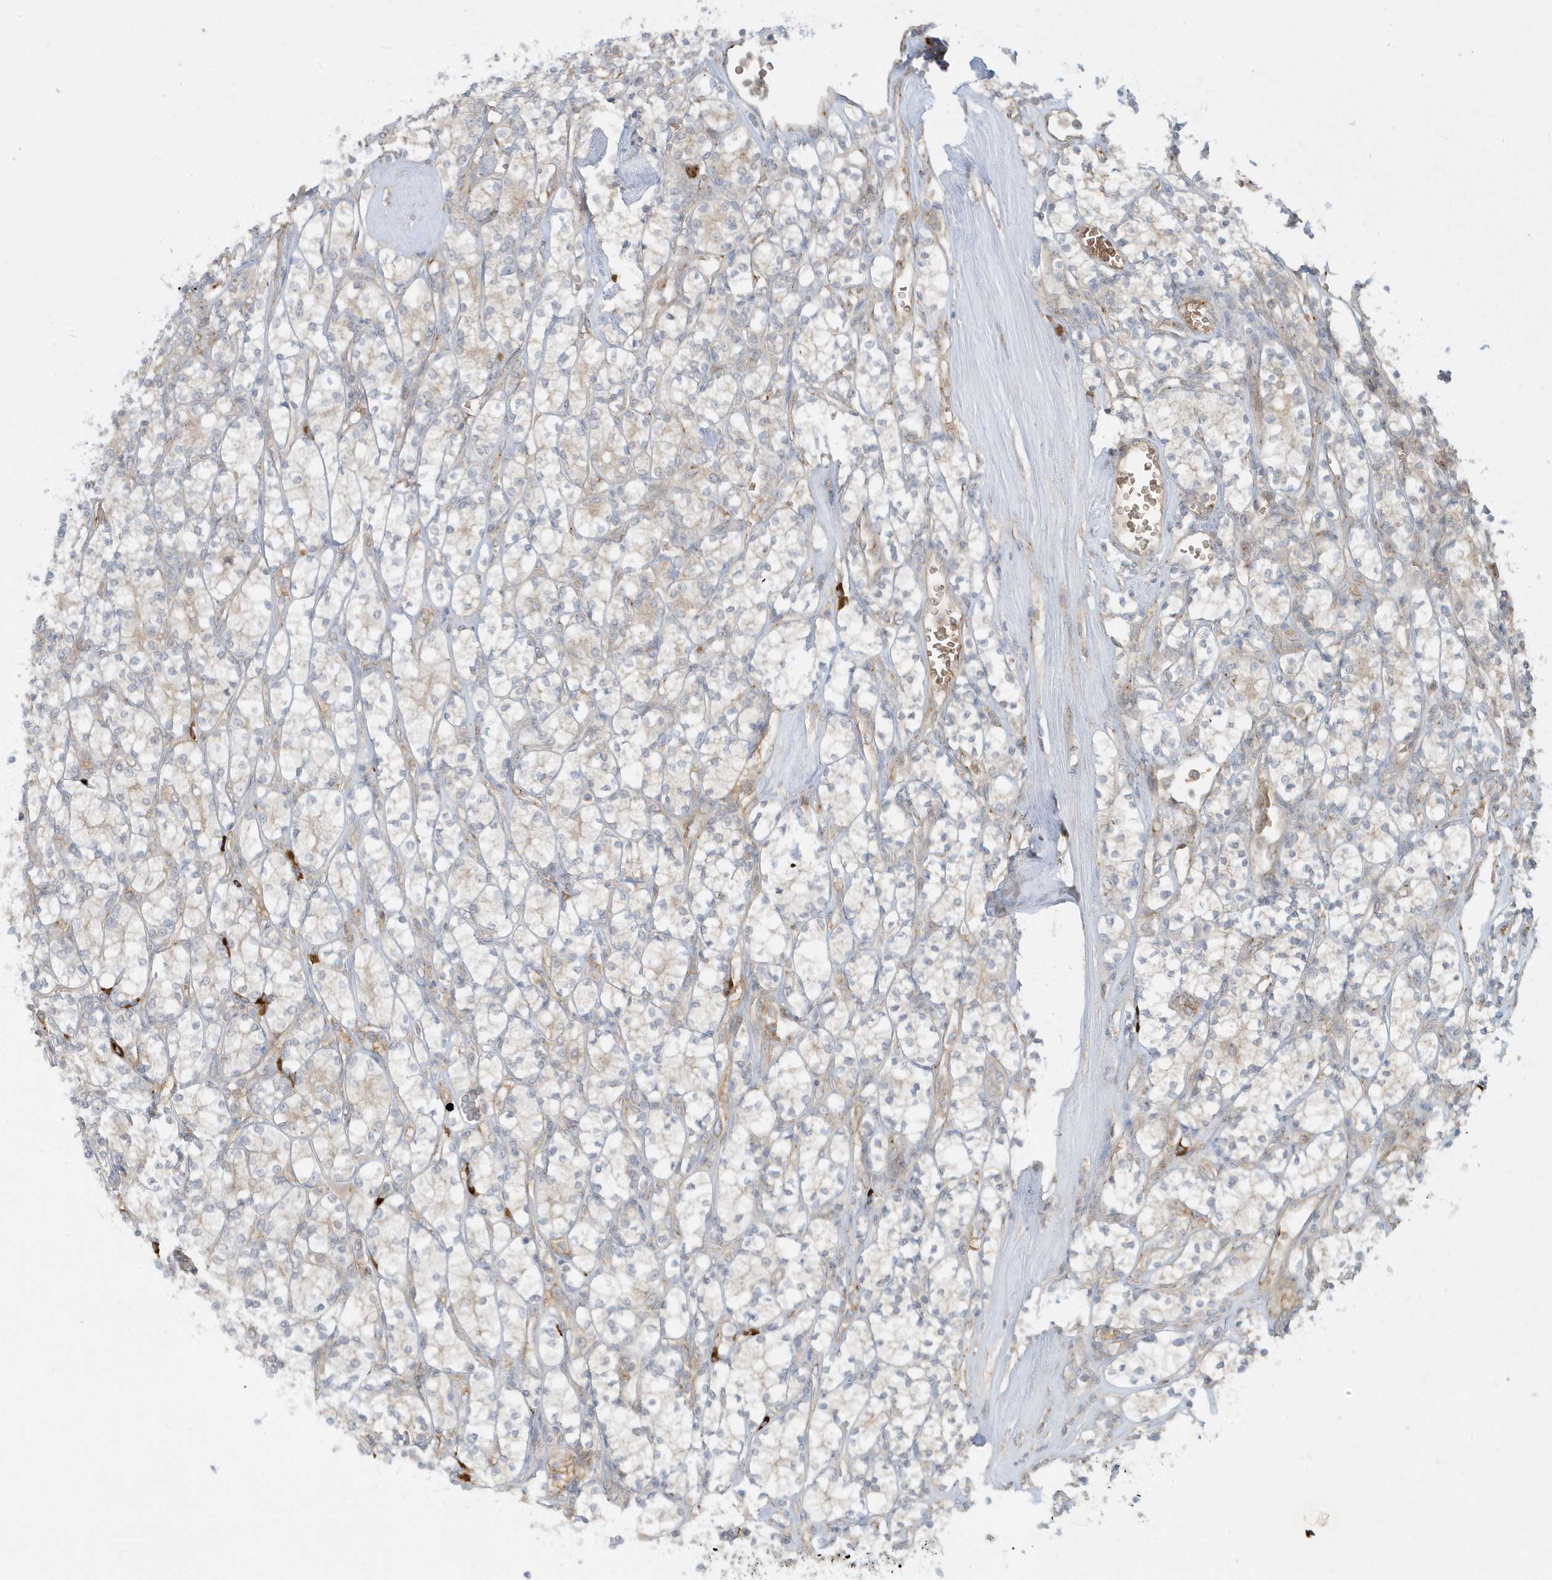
{"staining": {"intensity": "weak", "quantity": "<25%", "location": "cytoplasmic/membranous"}, "tissue": "renal cancer", "cell_type": "Tumor cells", "image_type": "cancer", "snomed": [{"axis": "morphology", "description": "Adenocarcinoma, NOS"}, {"axis": "topography", "description": "Kidney"}], "caption": "Renal cancer was stained to show a protein in brown. There is no significant staining in tumor cells.", "gene": "RPP40", "patient": {"sex": "male", "age": 77}}